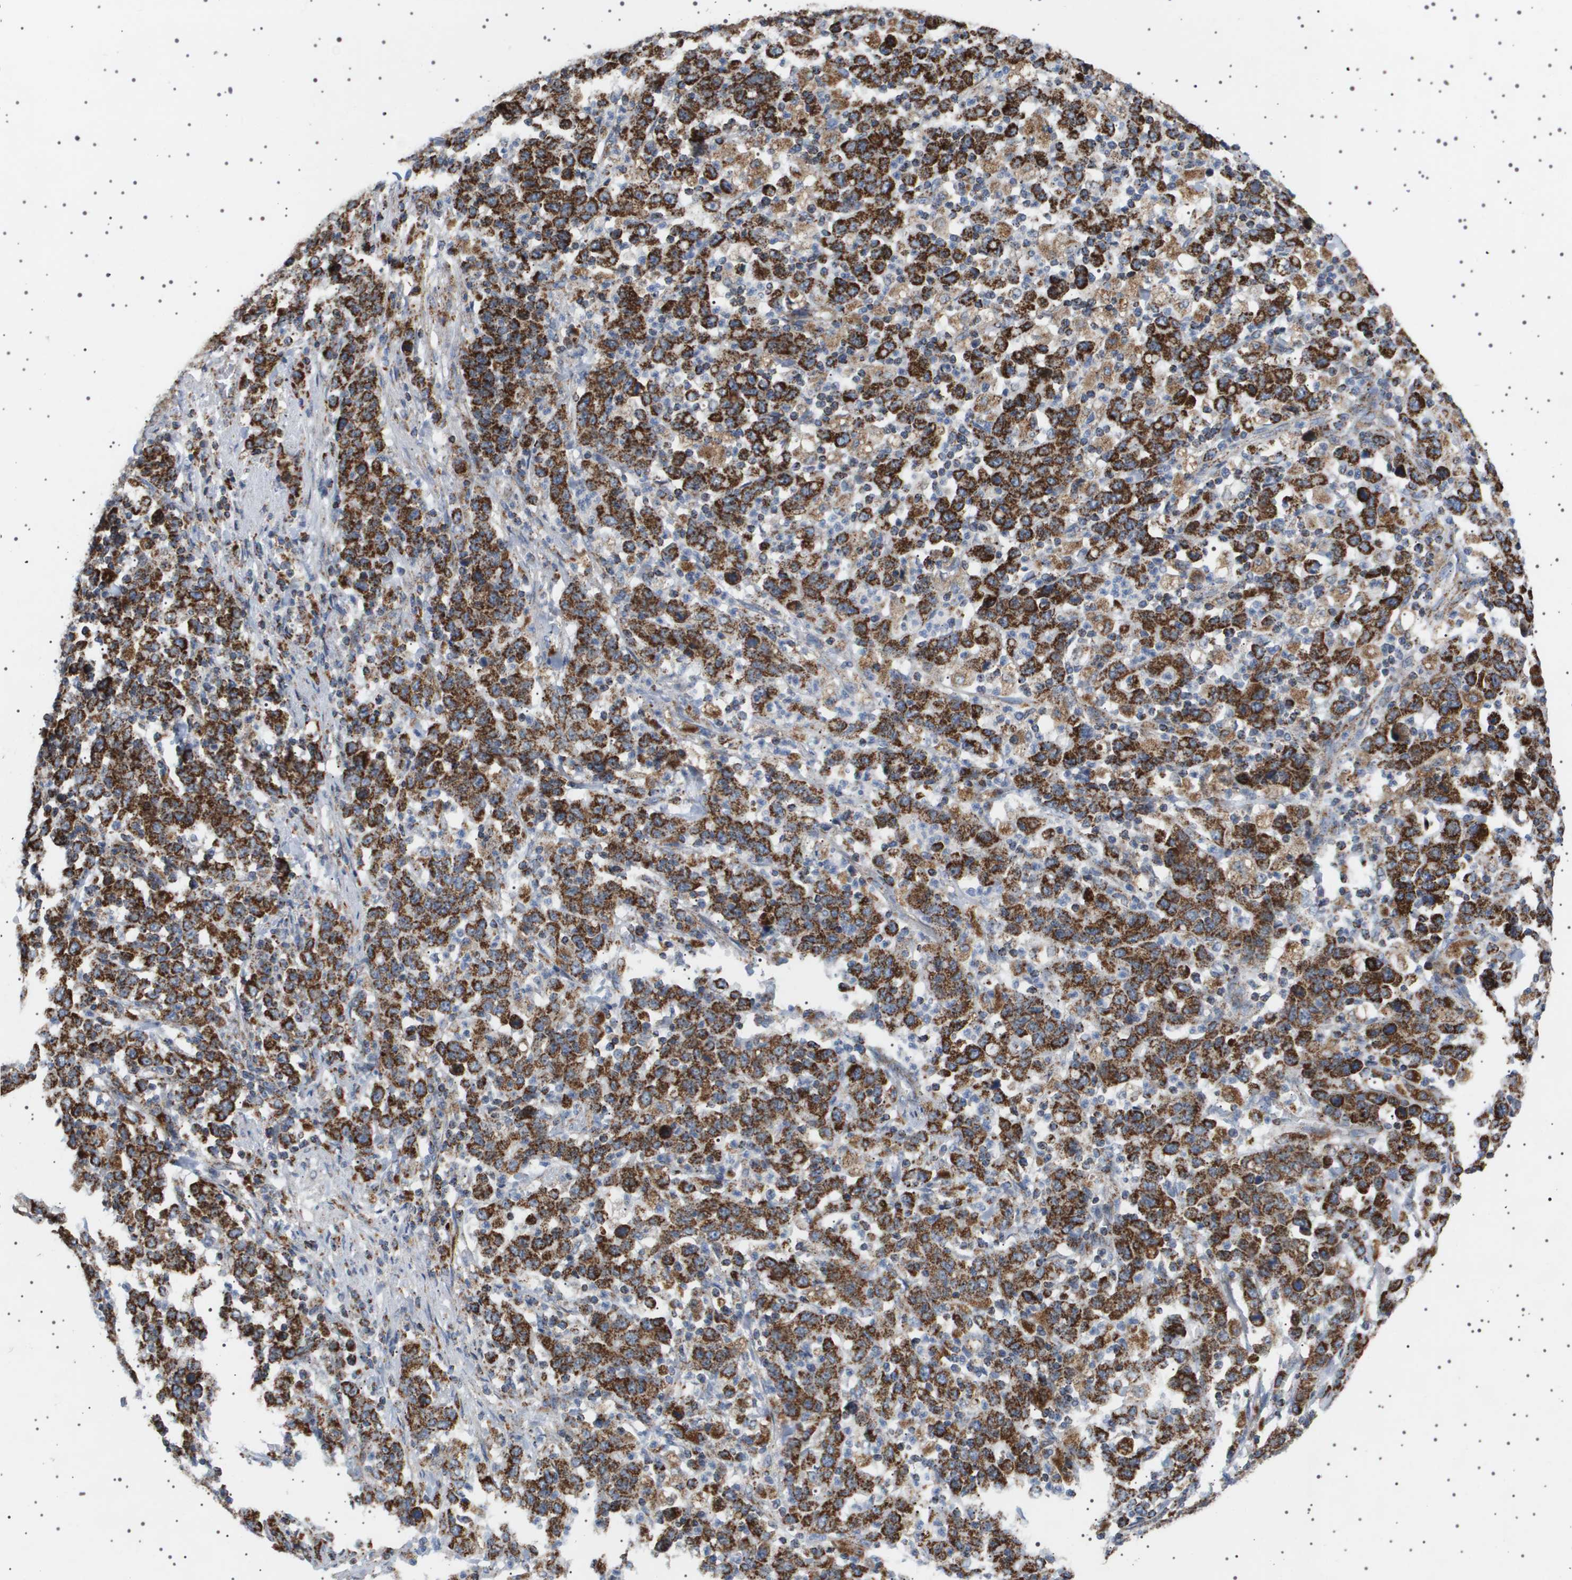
{"staining": {"intensity": "strong", "quantity": ">75%", "location": "cytoplasmic/membranous"}, "tissue": "stomach cancer", "cell_type": "Tumor cells", "image_type": "cancer", "snomed": [{"axis": "morphology", "description": "Adenocarcinoma, NOS"}, {"axis": "topography", "description": "Stomach, upper"}], "caption": "Human stomach adenocarcinoma stained with a brown dye displays strong cytoplasmic/membranous positive staining in about >75% of tumor cells.", "gene": "UBXN8", "patient": {"sex": "male", "age": 69}}